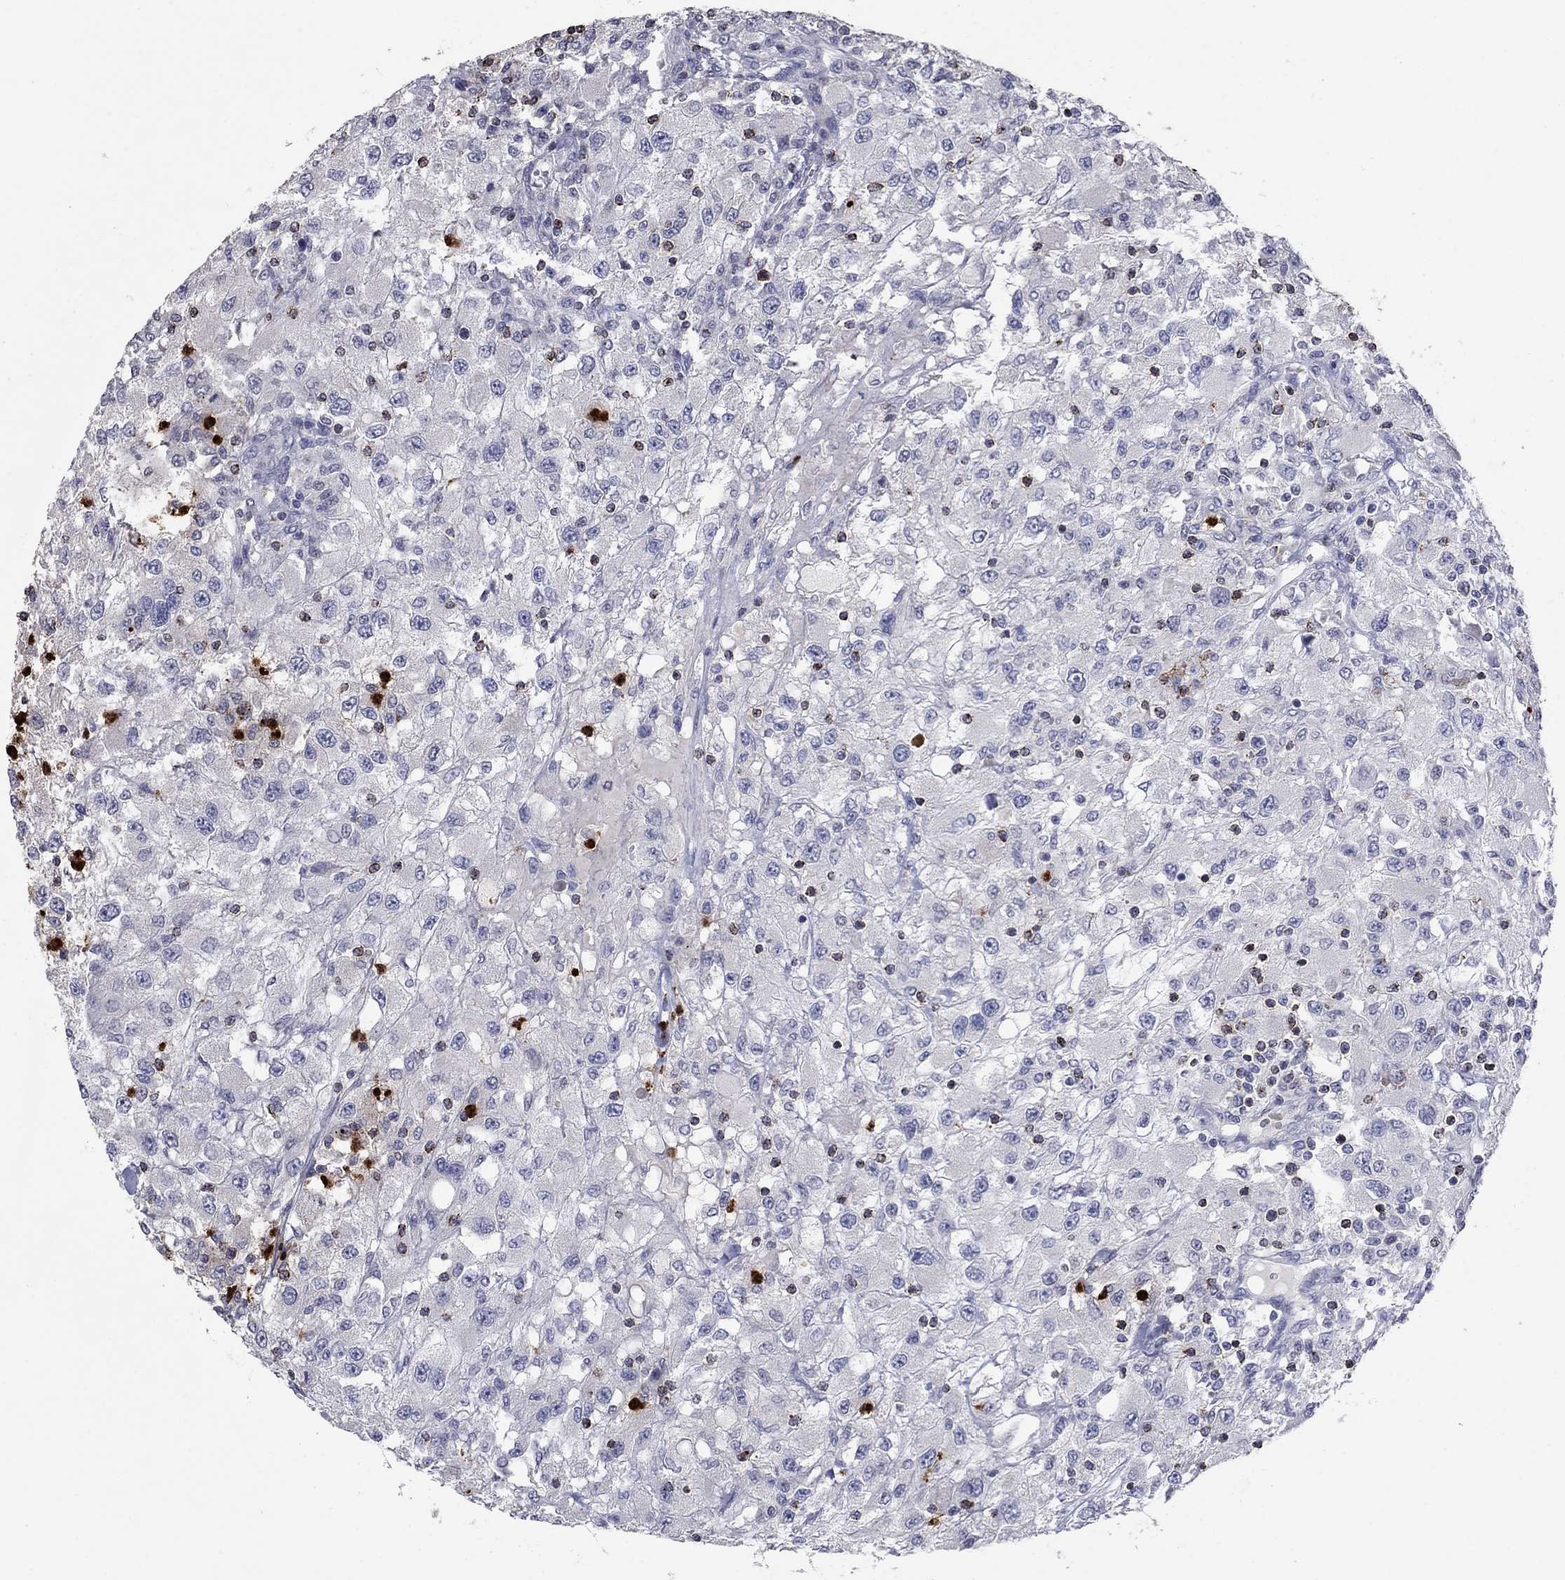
{"staining": {"intensity": "negative", "quantity": "none", "location": "none"}, "tissue": "renal cancer", "cell_type": "Tumor cells", "image_type": "cancer", "snomed": [{"axis": "morphology", "description": "Adenocarcinoma, NOS"}, {"axis": "topography", "description": "Kidney"}], "caption": "Immunohistochemical staining of human adenocarcinoma (renal) exhibits no significant staining in tumor cells.", "gene": "CCL5", "patient": {"sex": "female", "age": 67}}